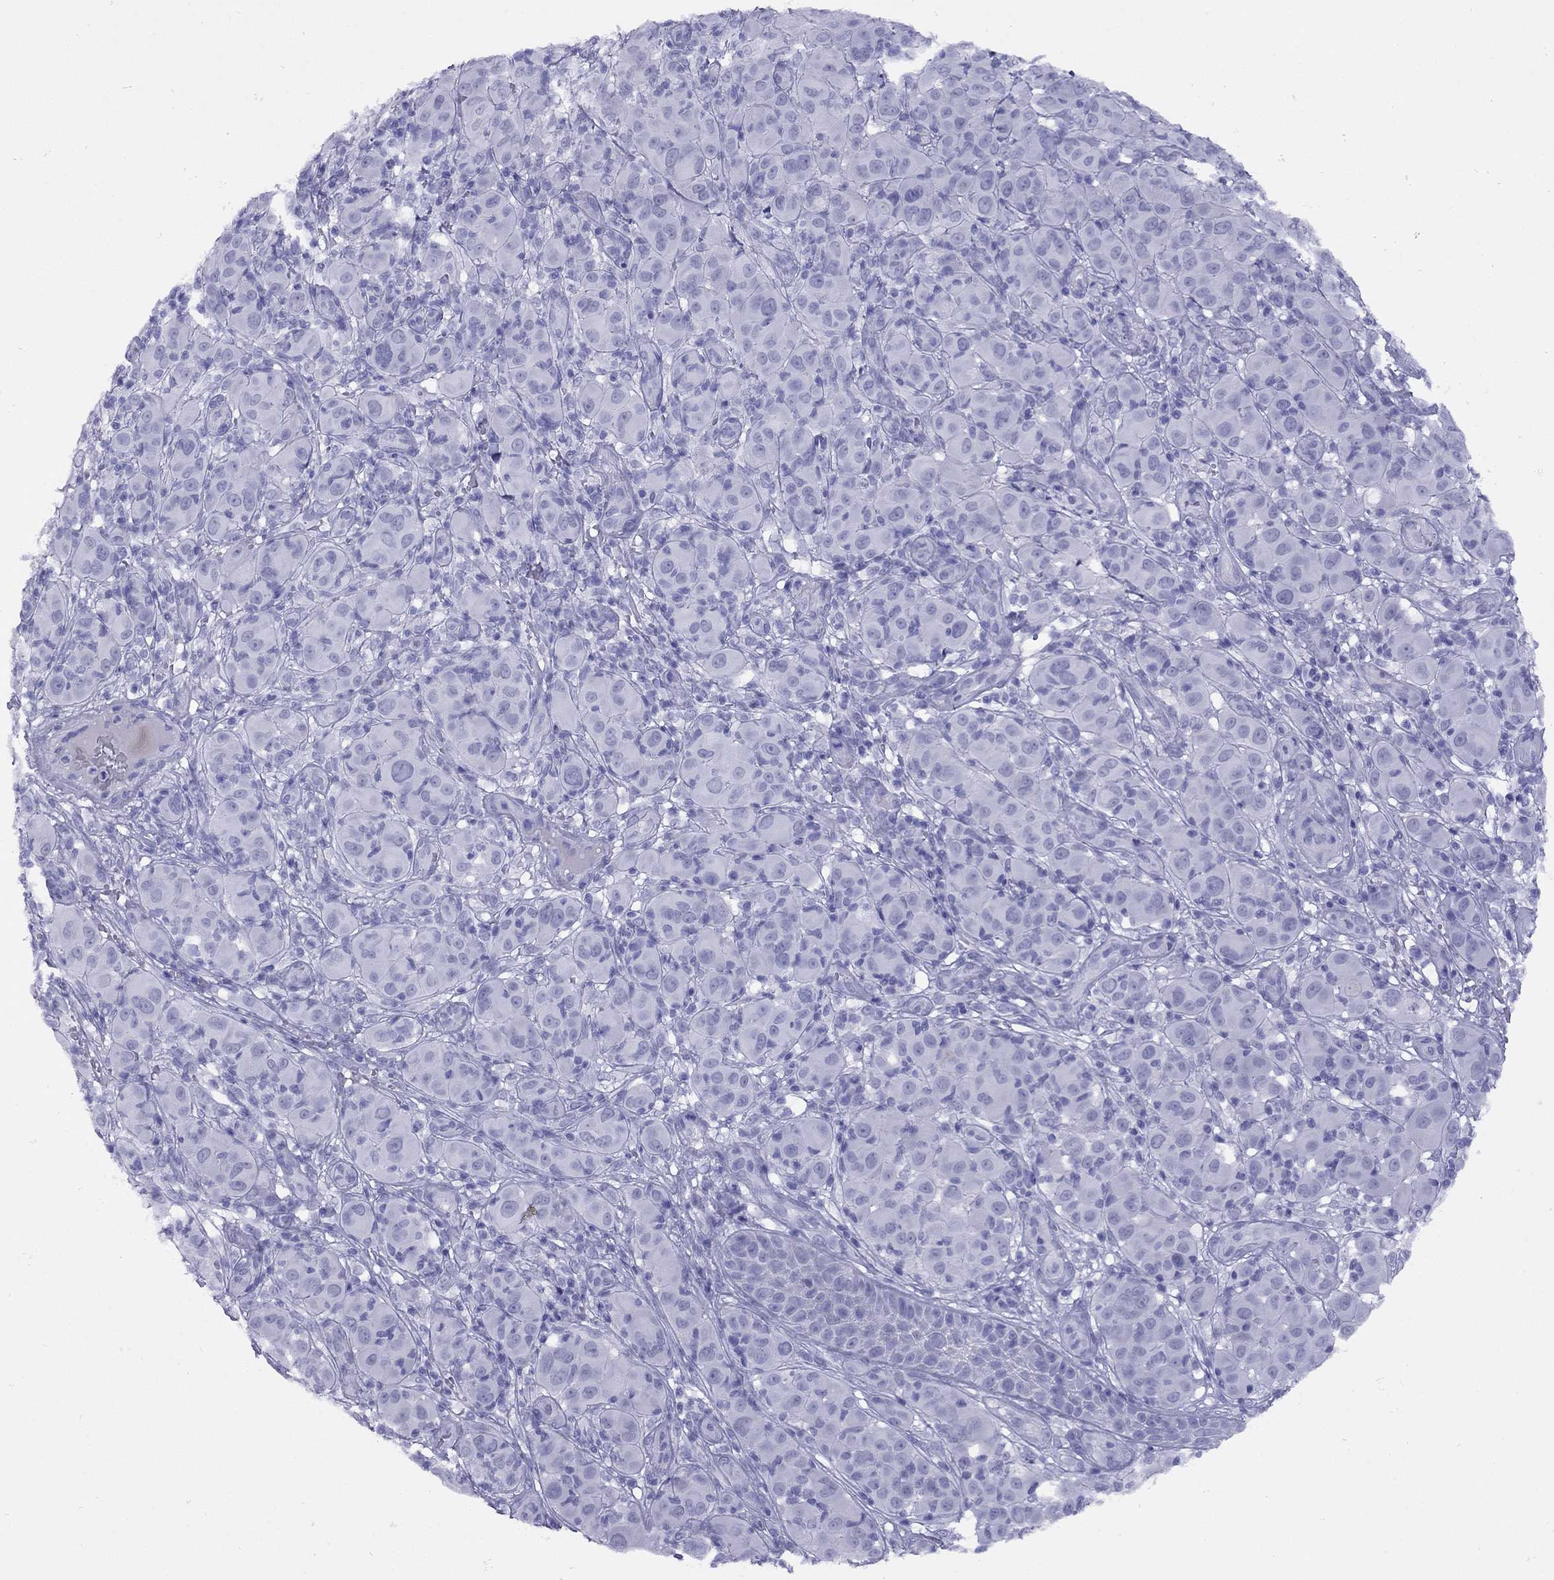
{"staining": {"intensity": "negative", "quantity": "none", "location": "none"}, "tissue": "melanoma", "cell_type": "Tumor cells", "image_type": "cancer", "snomed": [{"axis": "morphology", "description": "Malignant melanoma, NOS"}, {"axis": "topography", "description": "Skin"}], "caption": "DAB immunohistochemical staining of human malignant melanoma displays no significant positivity in tumor cells.", "gene": "GRIA2", "patient": {"sex": "female", "age": 87}}